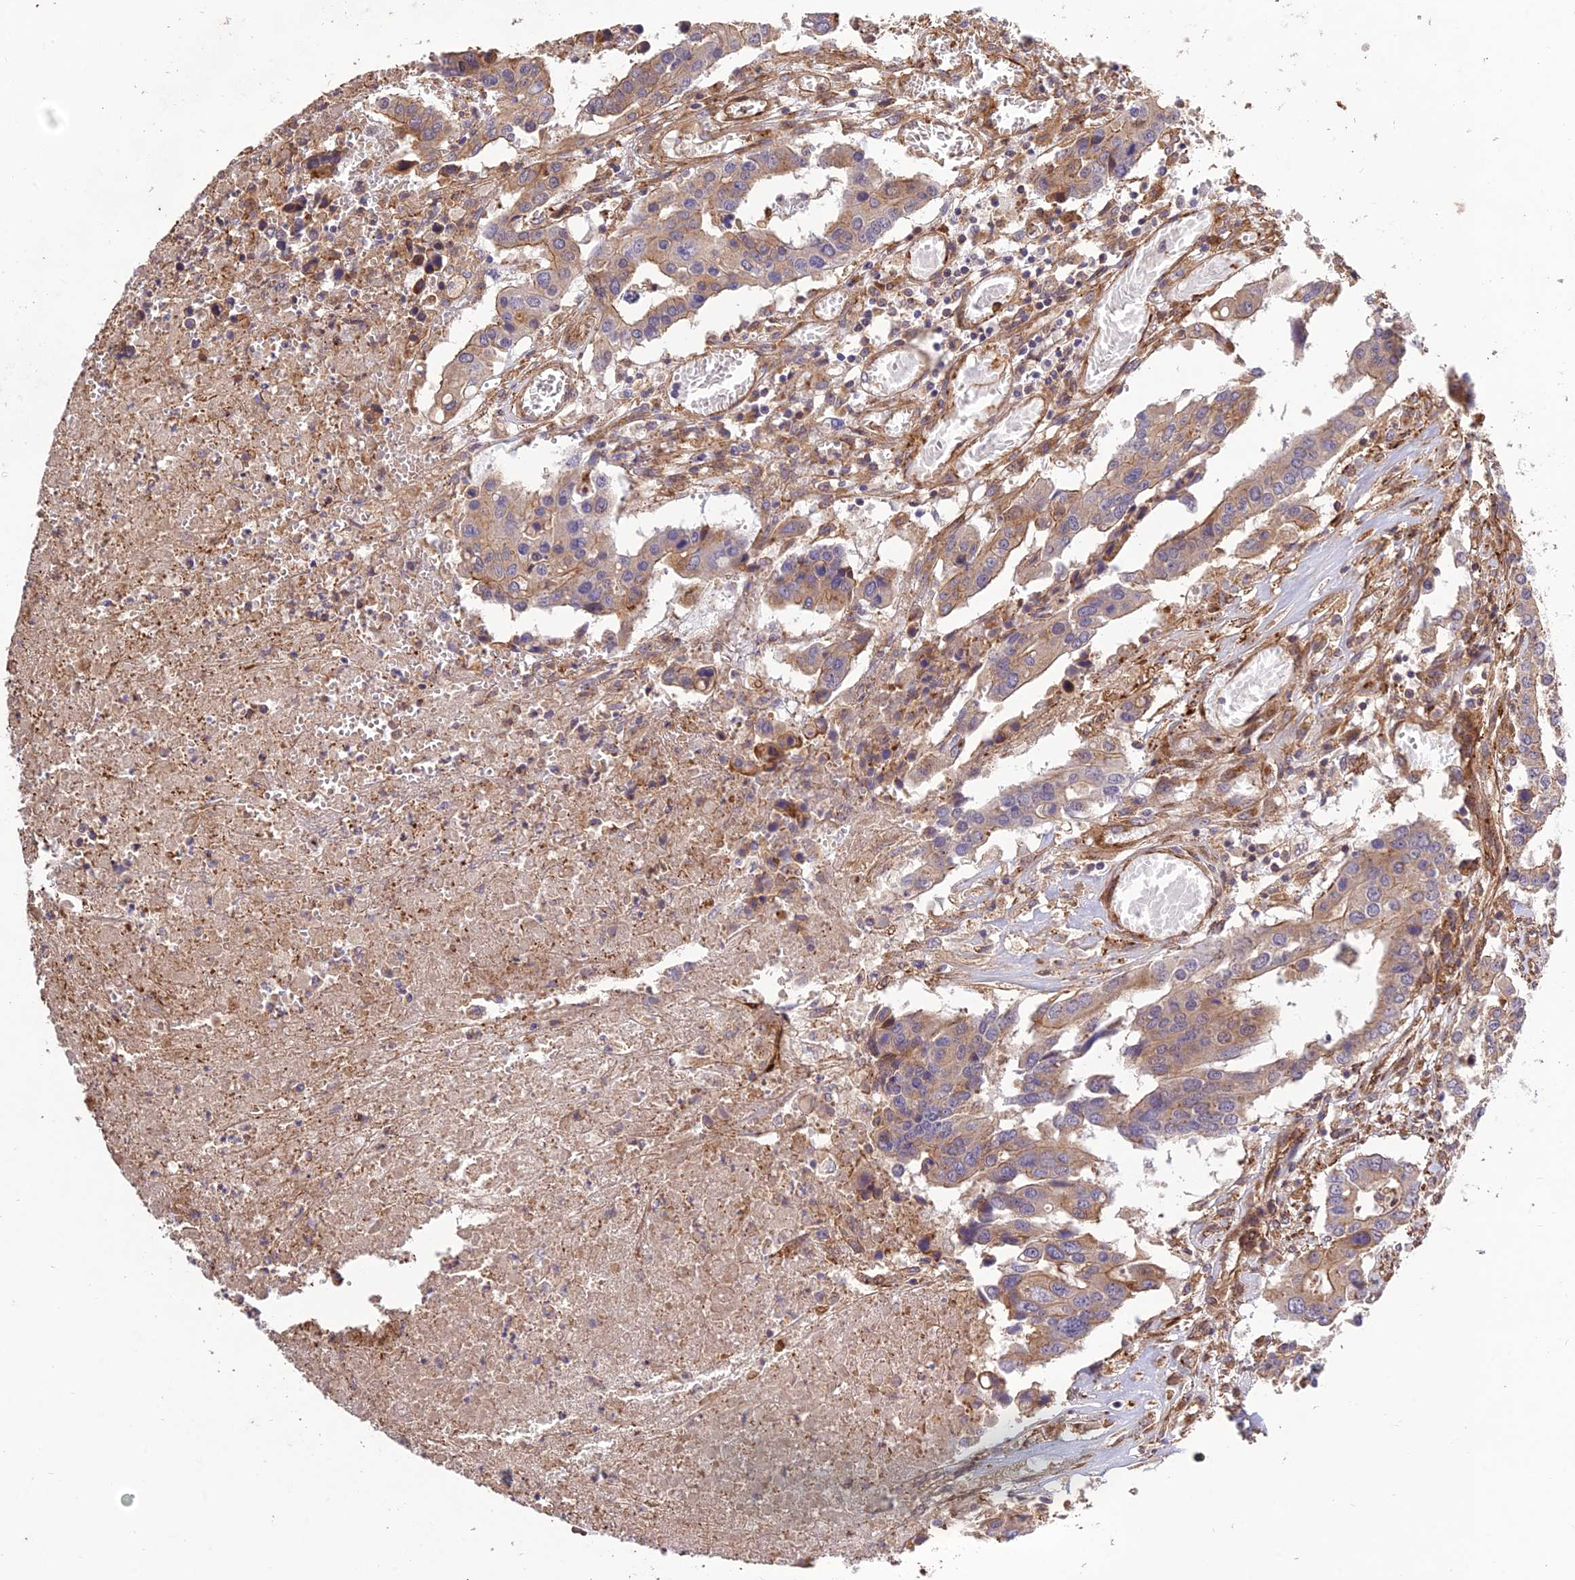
{"staining": {"intensity": "weak", "quantity": ">75%", "location": "cytoplasmic/membranous"}, "tissue": "colorectal cancer", "cell_type": "Tumor cells", "image_type": "cancer", "snomed": [{"axis": "morphology", "description": "Adenocarcinoma, NOS"}, {"axis": "topography", "description": "Colon"}], "caption": "Immunohistochemistry (DAB) staining of human colorectal cancer (adenocarcinoma) exhibits weak cytoplasmic/membranous protein expression in approximately >75% of tumor cells. (Brightfield microscopy of DAB IHC at high magnification).", "gene": "TMEM131L", "patient": {"sex": "male", "age": 77}}